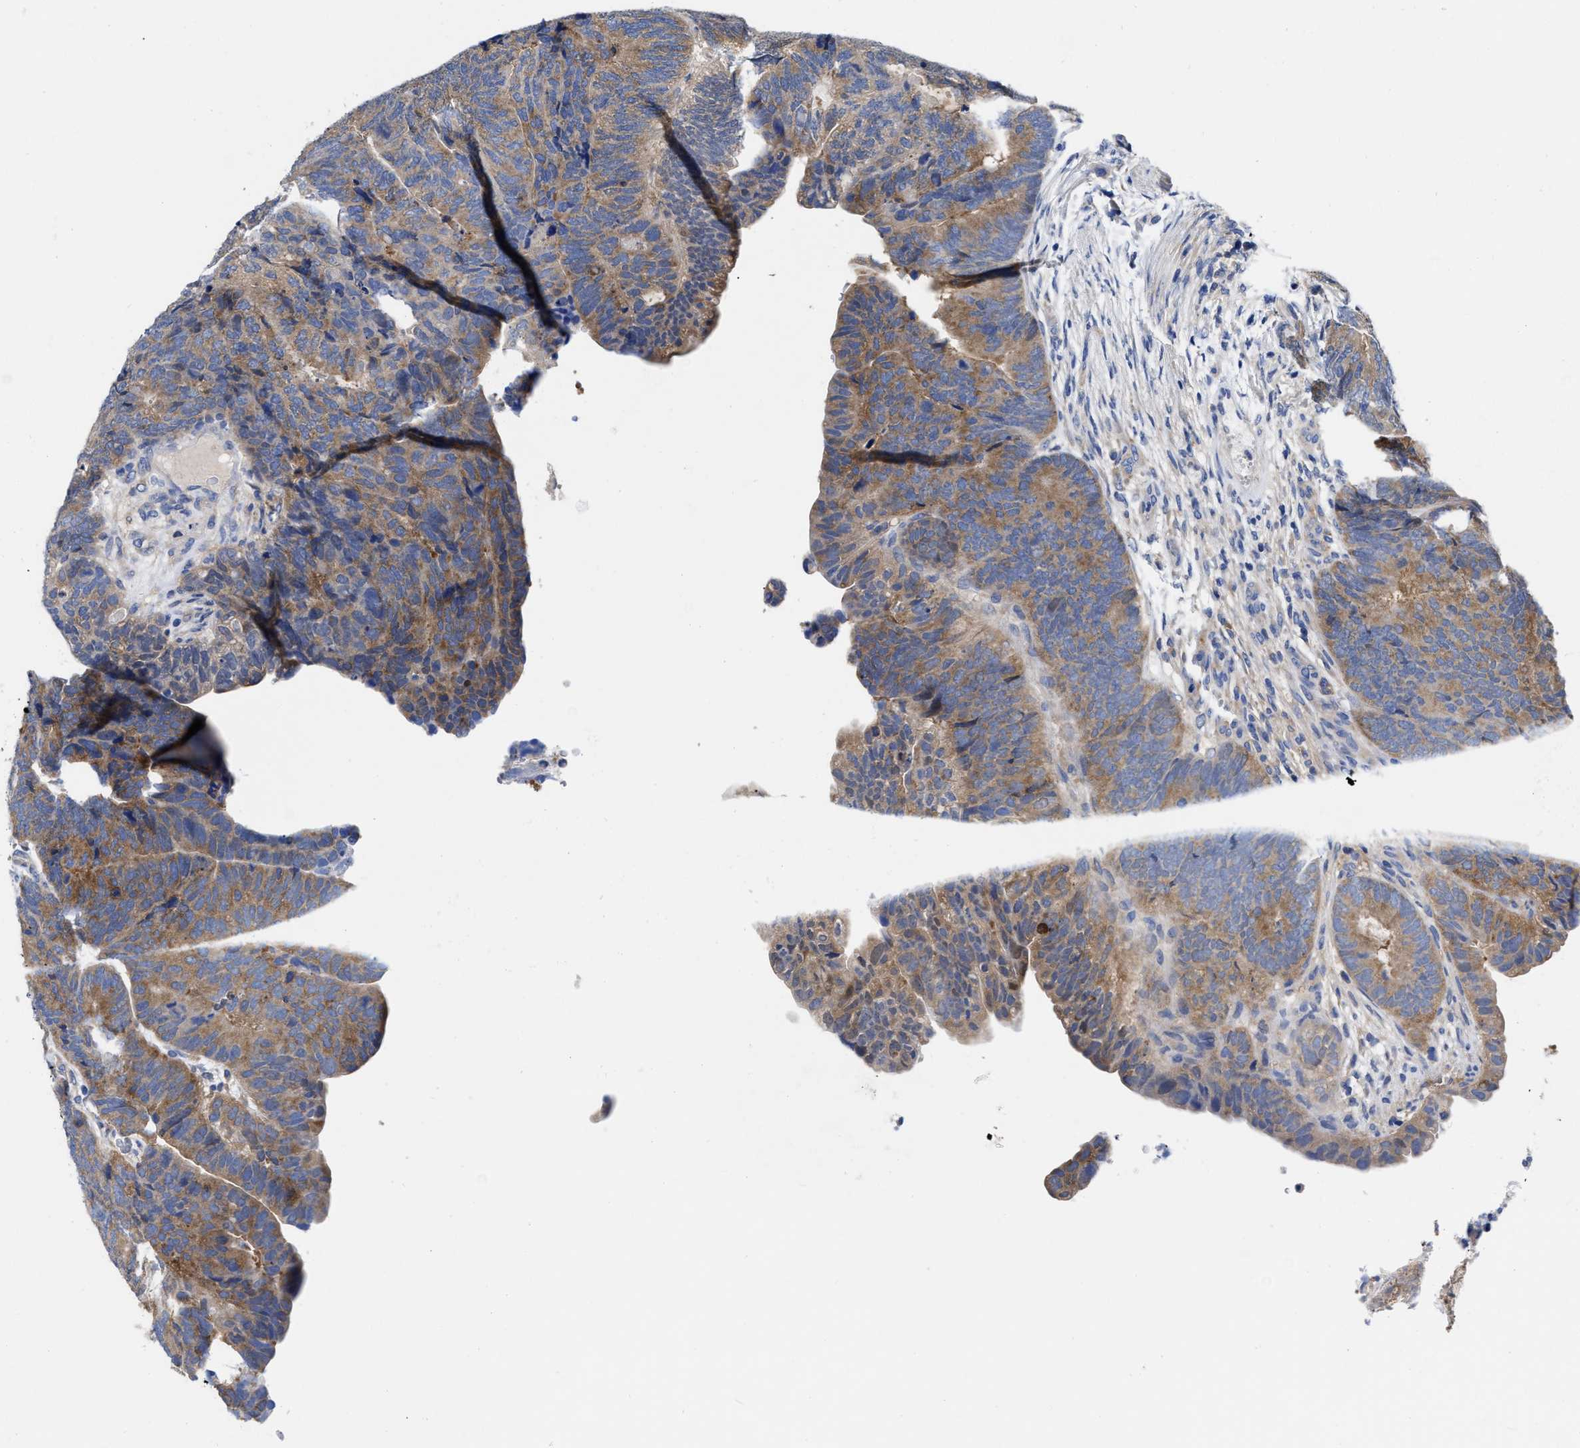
{"staining": {"intensity": "moderate", "quantity": ">75%", "location": "cytoplasmic/membranous"}, "tissue": "colorectal cancer", "cell_type": "Tumor cells", "image_type": "cancer", "snomed": [{"axis": "morphology", "description": "Adenocarcinoma, NOS"}, {"axis": "topography", "description": "Colon"}], "caption": "A micrograph of human colorectal cancer stained for a protein exhibits moderate cytoplasmic/membranous brown staining in tumor cells. Using DAB (brown) and hematoxylin (blue) stains, captured at high magnification using brightfield microscopy.", "gene": "RBKS", "patient": {"sex": "female", "age": 67}}